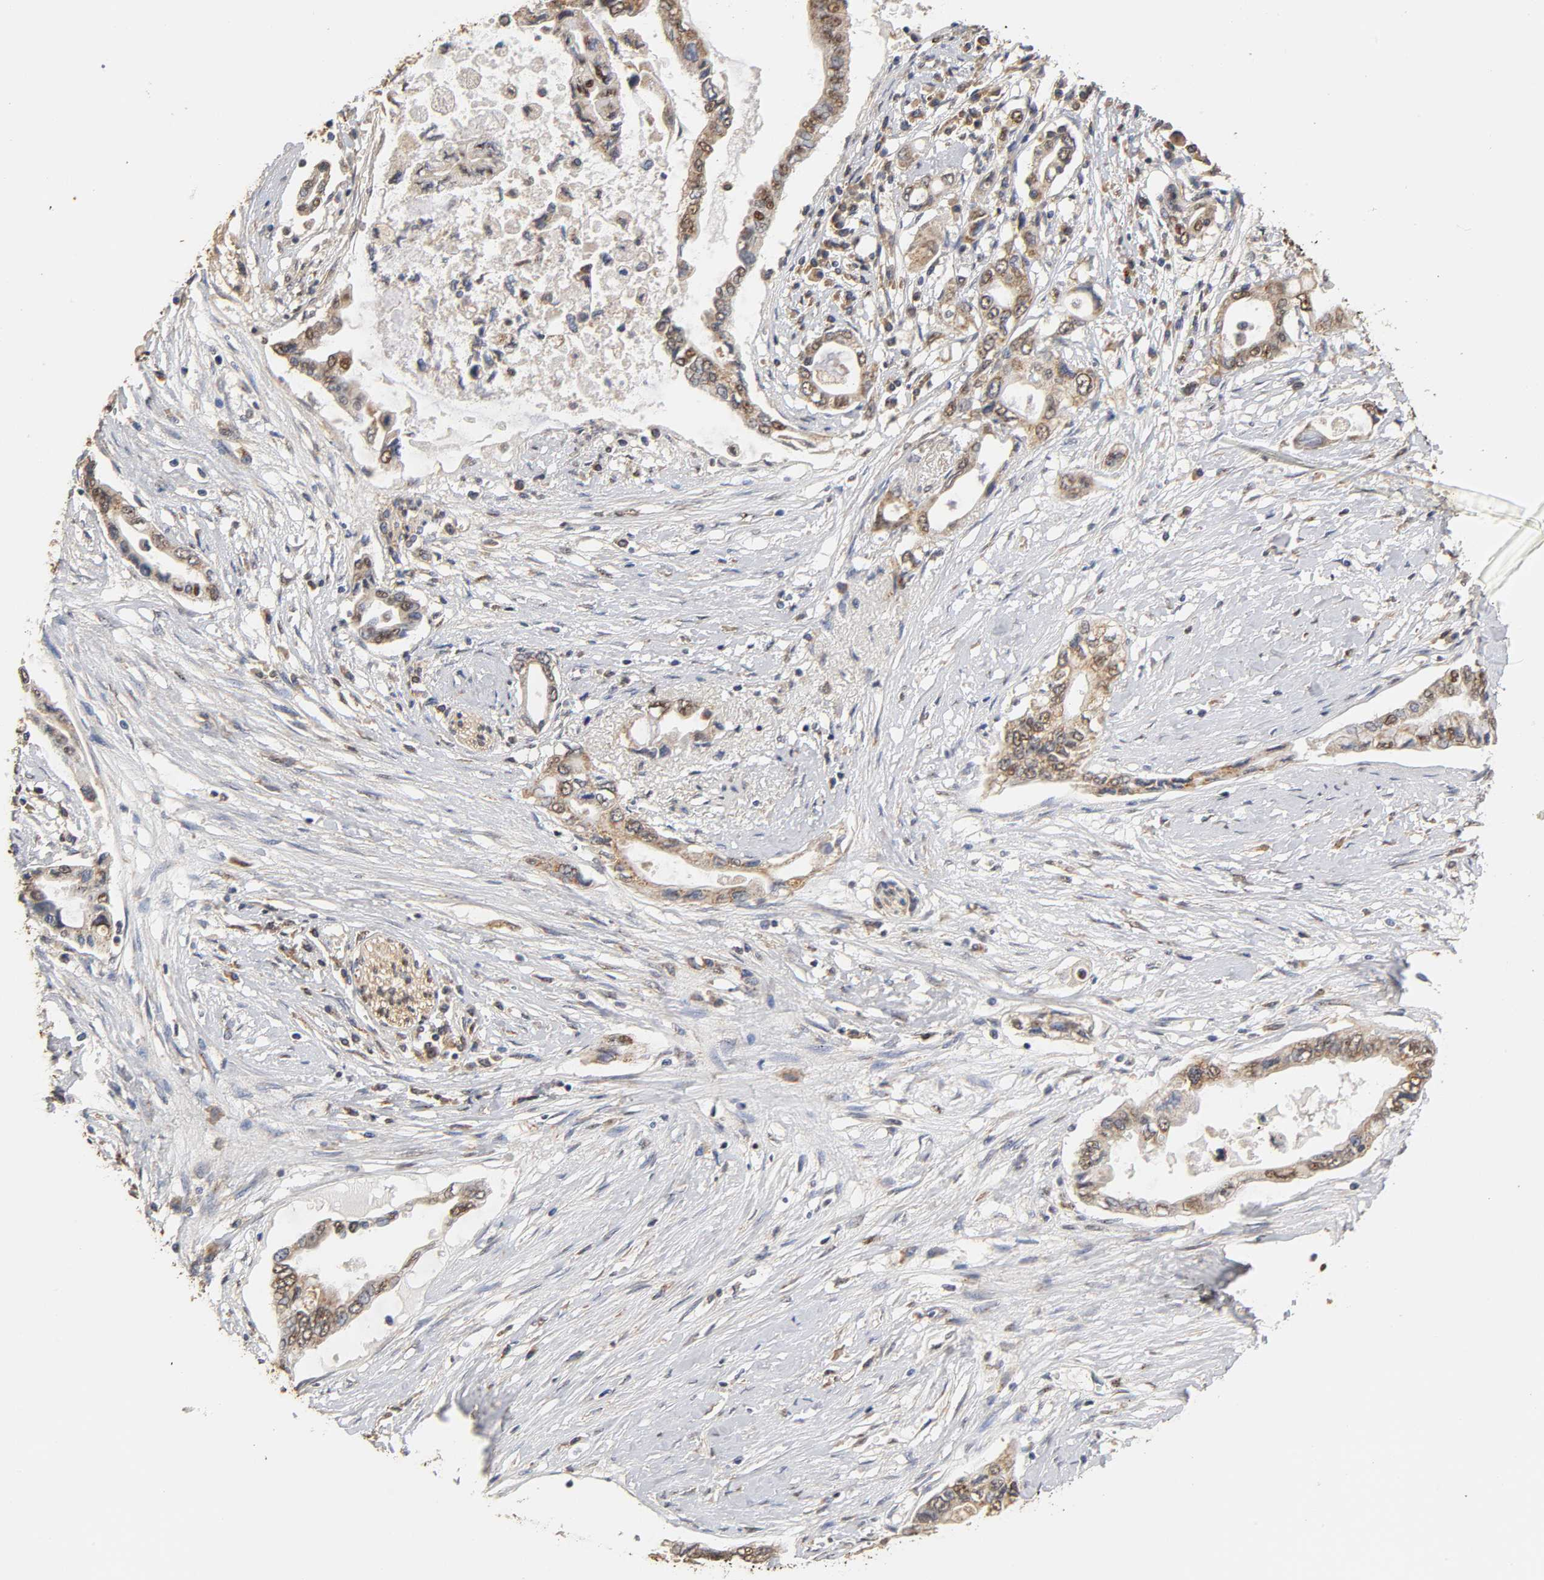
{"staining": {"intensity": "moderate", "quantity": ">75%", "location": "cytoplasmic/membranous"}, "tissue": "pancreatic cancer", "cell_type": "Tumor cells", "image_type": "cancer", "snomed": [{"axis": "morphology", "description": "Adenocarcinoma, NOS"}, {"axis": "topography", "description": "Pancreas"}], "caption": "Moderate cytoplasmic/membranous protein positivity is appreciated in about >75% of tumor cells in adenocarcinoma (pancreatic). Using DAB (brown) and hematoxylin (blue) stains, captured at high magnification using brightfield microscopy.", "gene": "PKN1", "patient": {"sex": "female", "age": 57}}